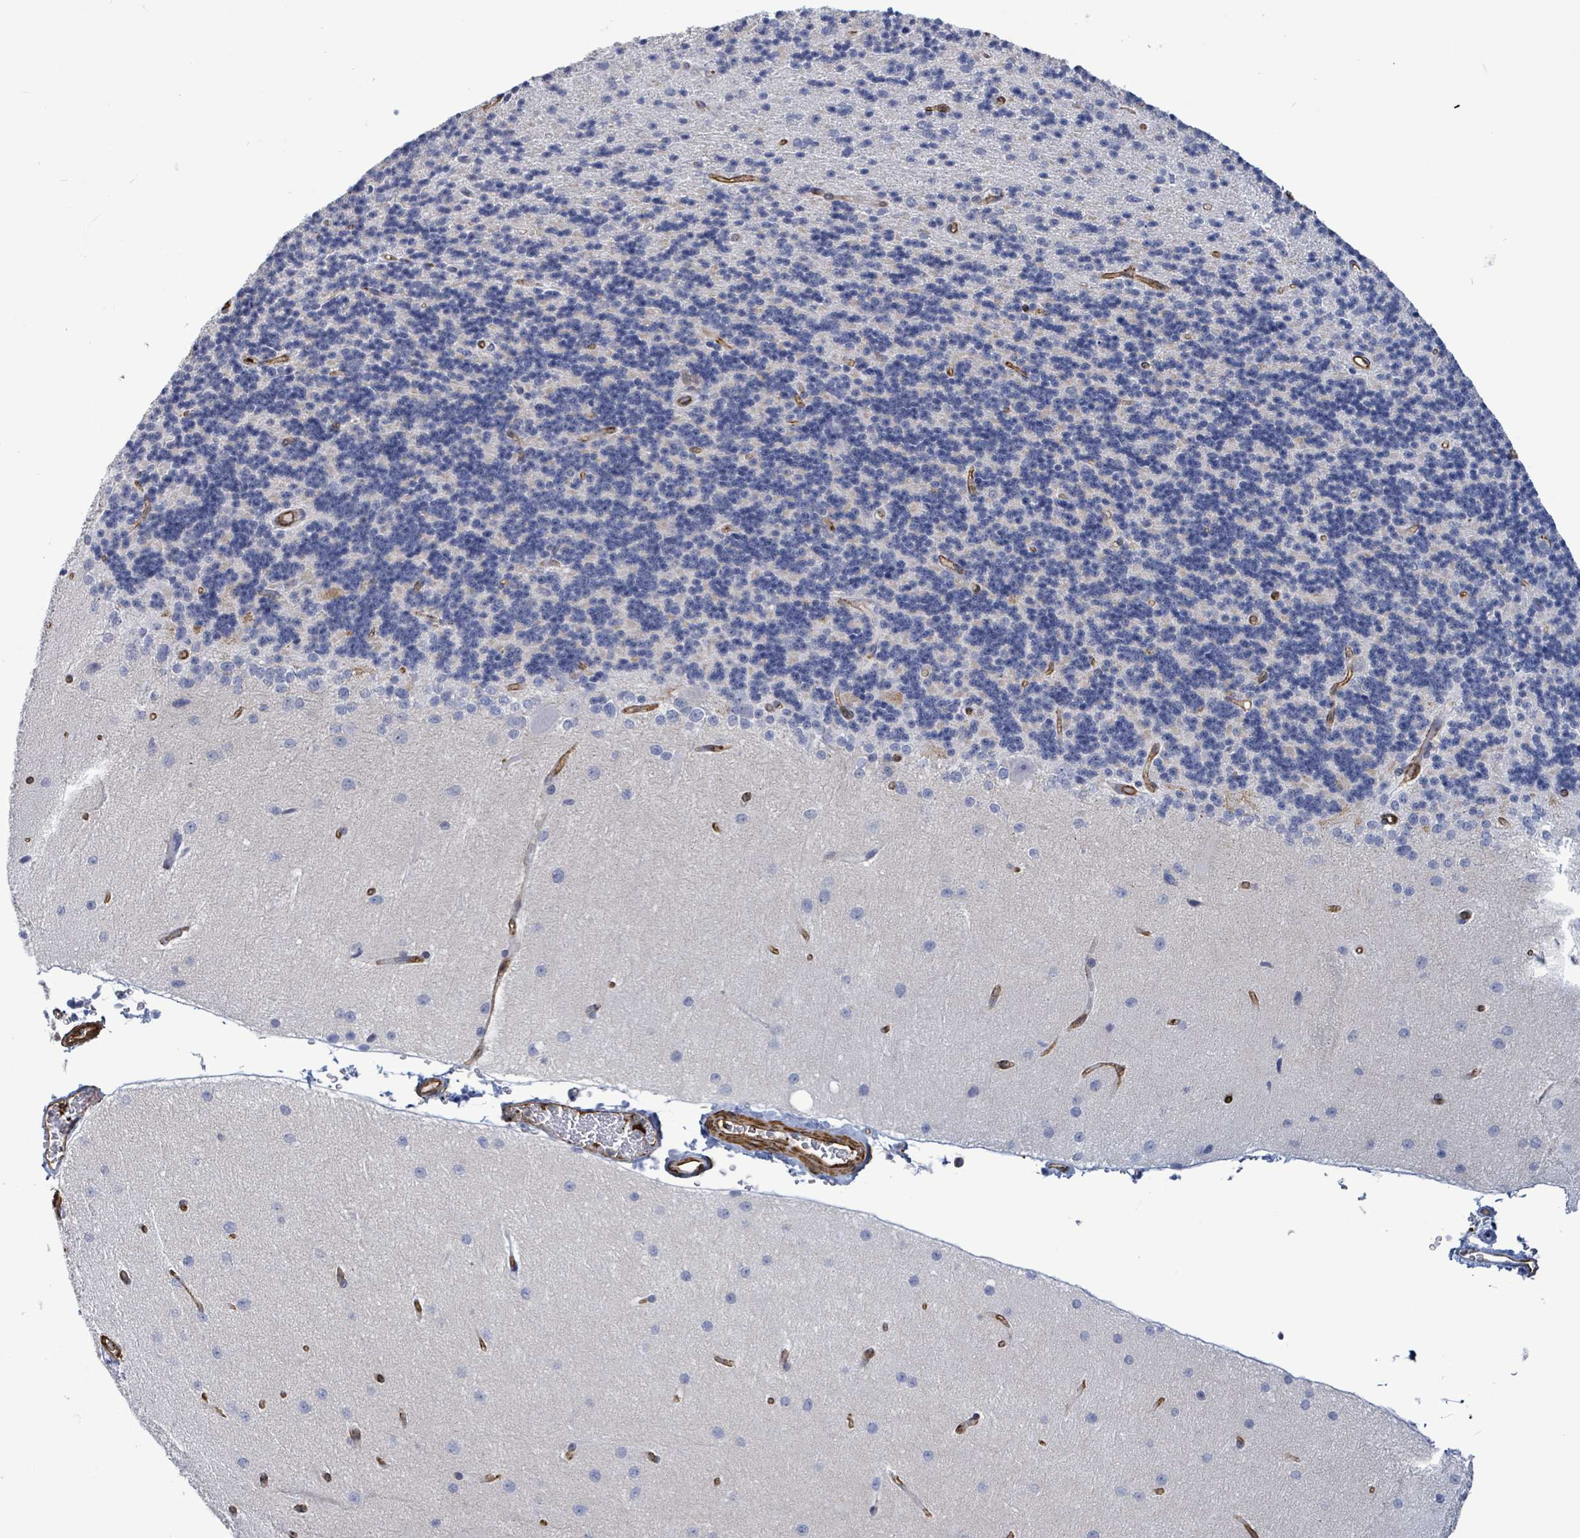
{"staining": {"intensity": "negative", "quantity": "none", "location": "none"}, "tissue": "cerebellum", "cell_type": "Cells in granular layer", "image_type": "normal", "snomed": [{"axis": "morphology", "description": "Normal tissue, NOS"}, {"axis": "topography", "description": "Cerebellum"}], "caption": "Immunohistochemistry (IHC) of normal cerebellum reveals no staining in cells in granular layer. The staining is performed using DAB (3,3'-diaminobenzidine) brown chromogen with nuclei counter-stained in using hematoxylin.", "gene": "PRKRIP1", "patient": {"sex": "female", "age": 29}}